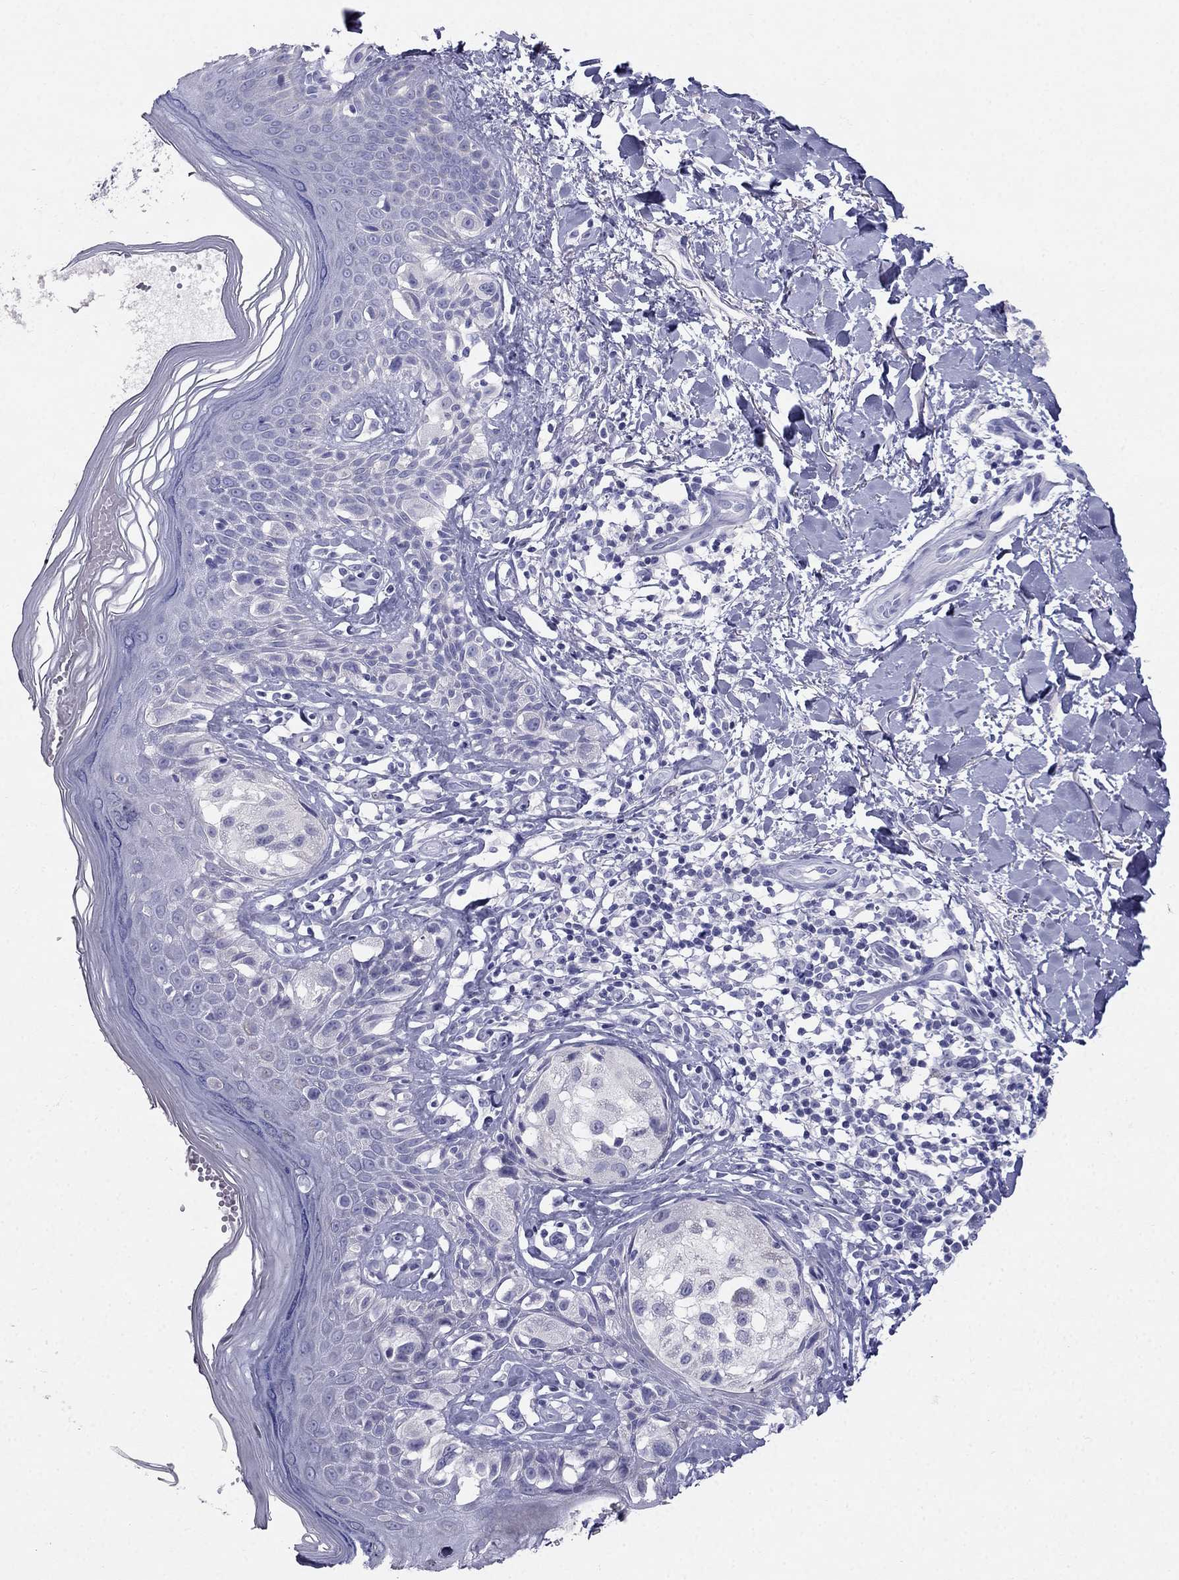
{"staining": {"intensity": "negative", "quantity": "none", "location": "none"}, "tissue": "melanoma", "cell_type": "Tumor cells", "image_type": "cancer", "snomed": [{"axis": "morphology", "description": "Malignant melanoma, NOS"}, {"axis": "topography", "description": "Skin"}], "caption": "Immunohistochemistry (IHC) photomicrograph of melanoma stained for a protein (brown), which shows no expression in tumor cells.", "gene": "RFLNA", "patient": {"sex": "female", "age": 73}}